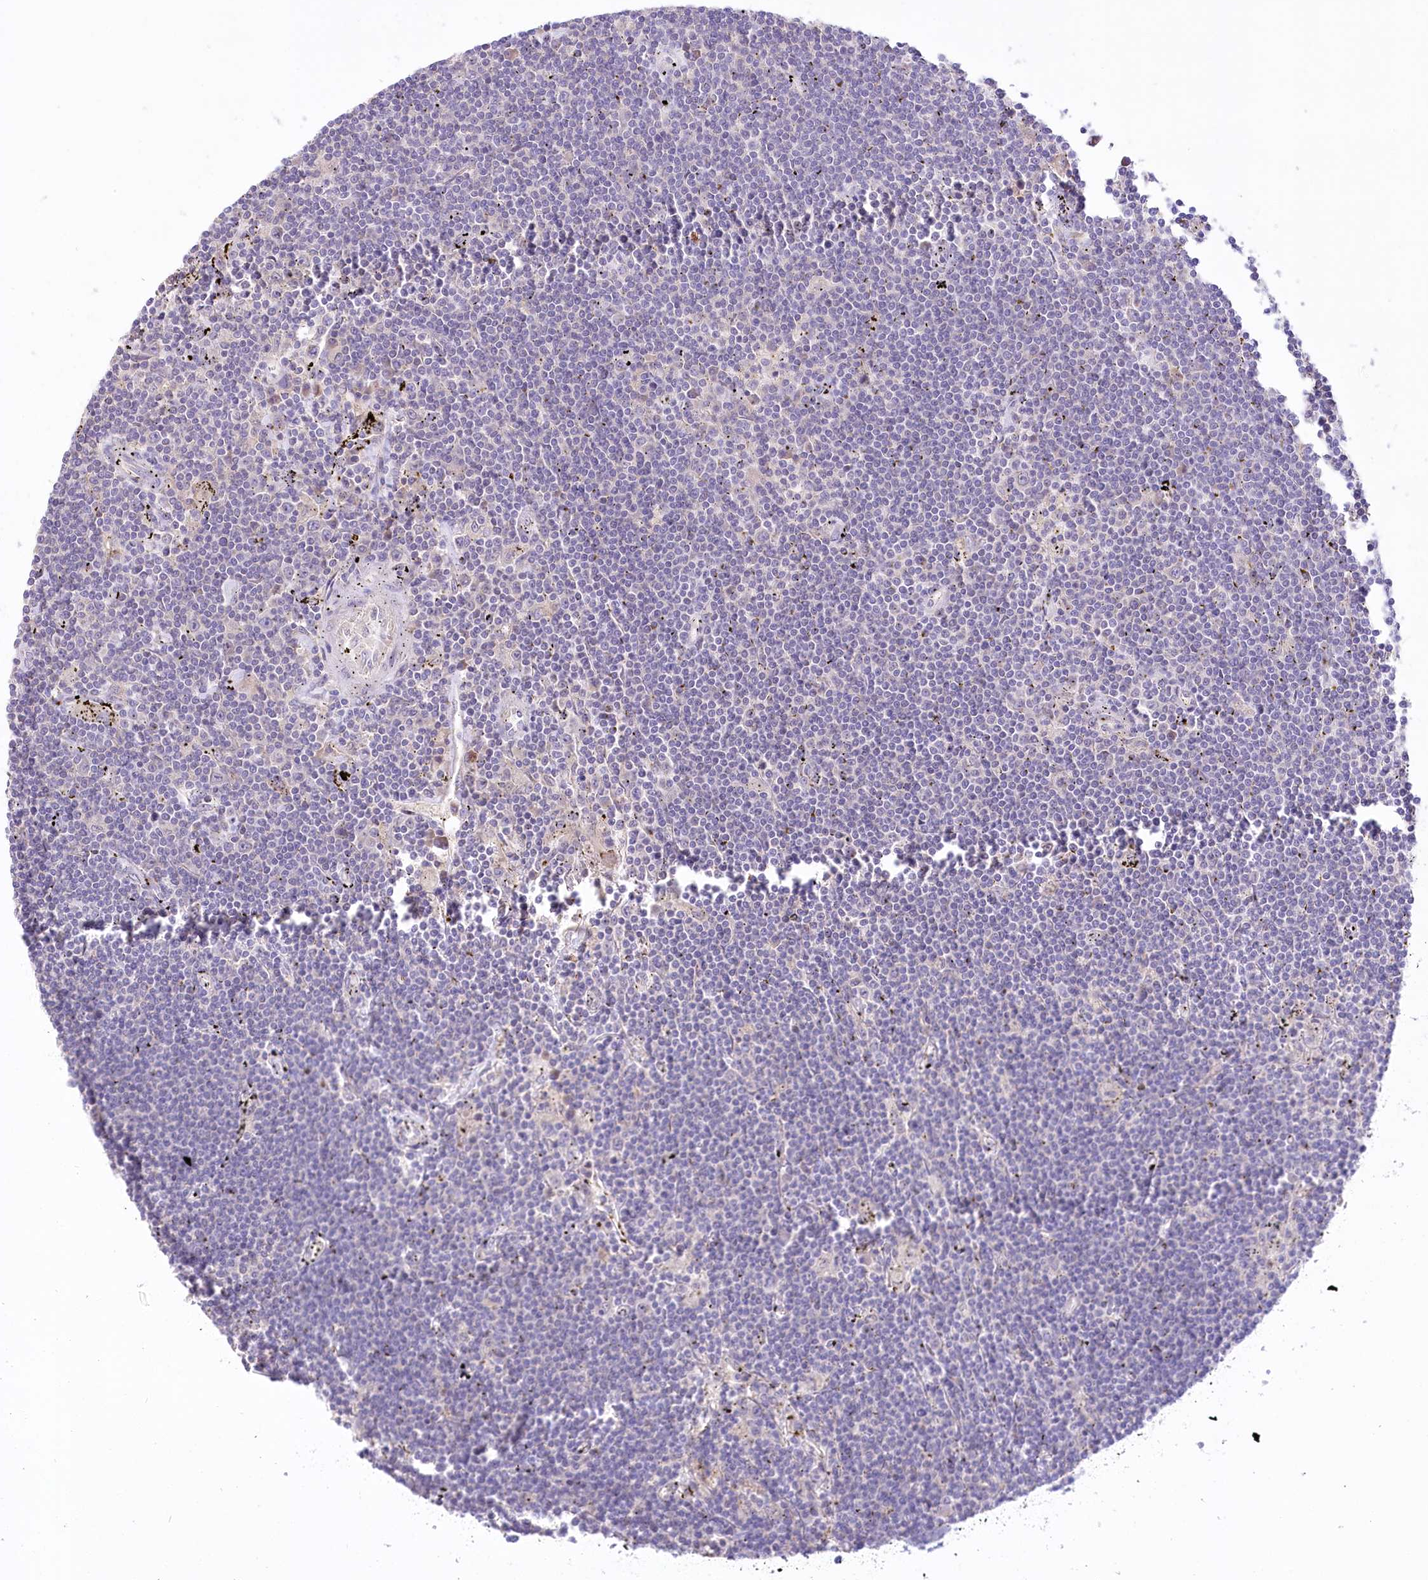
{"staining": {"intensity": "negative", "quantity": "none", "location": "none"}, "tissue": "lymphoma", "cell_type": "Tumor cells", "image_type": "cancer", "snomed": [{"axis": "morphology", "description": "Malignant lymphoma, non-Hodgkin's type, Low grade"}, {"axis": "topography", "description": "Spleen"}], "caption": "The micrograph exhibits no significant positivity in tumor cells of malignant lymphoma, non-Hodgkin's type (low-grade).", "gene": "PBLD", "patient": {"sex": "male", "age": 76}}